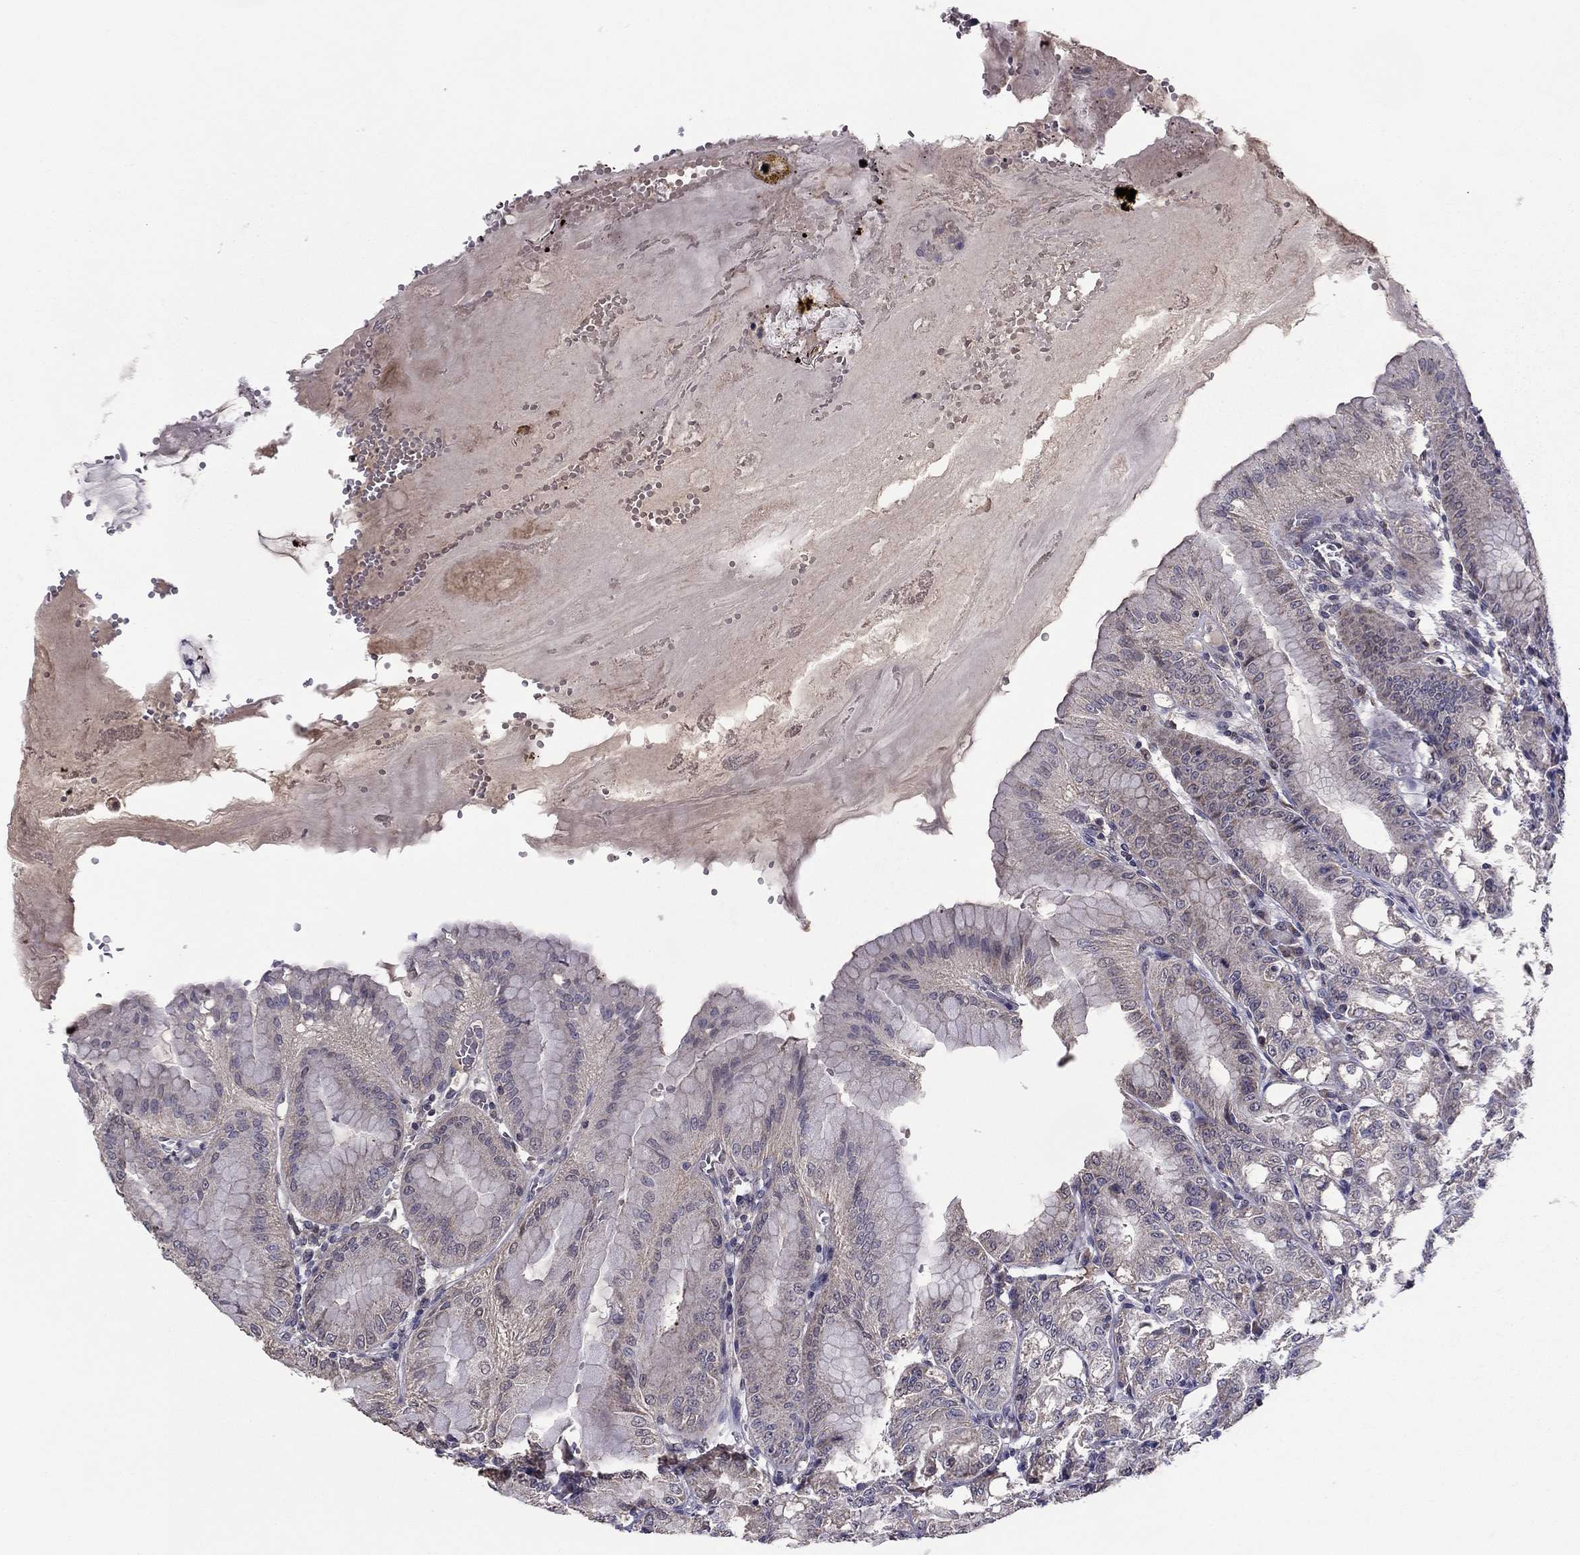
{"staining": {"intensity": "negative", "quantity": "none", "location": "none"}, "tissue": "stomach", "cell_type": "Glandular cells", "image_type": "normal", "snomed": [{"axis": "morphology", "description": "Normal tissue, NOS"}, {"axis": "topography", "description": "Stomach"}], "caption": "This is a image of immunohistochemistry (IHC) staining of benign stomach, which shows no positivity in glandular cells. Nuclei are stained in blue.", "gene": "HCN1", "patient": {"sex": "male", "age": 71}}